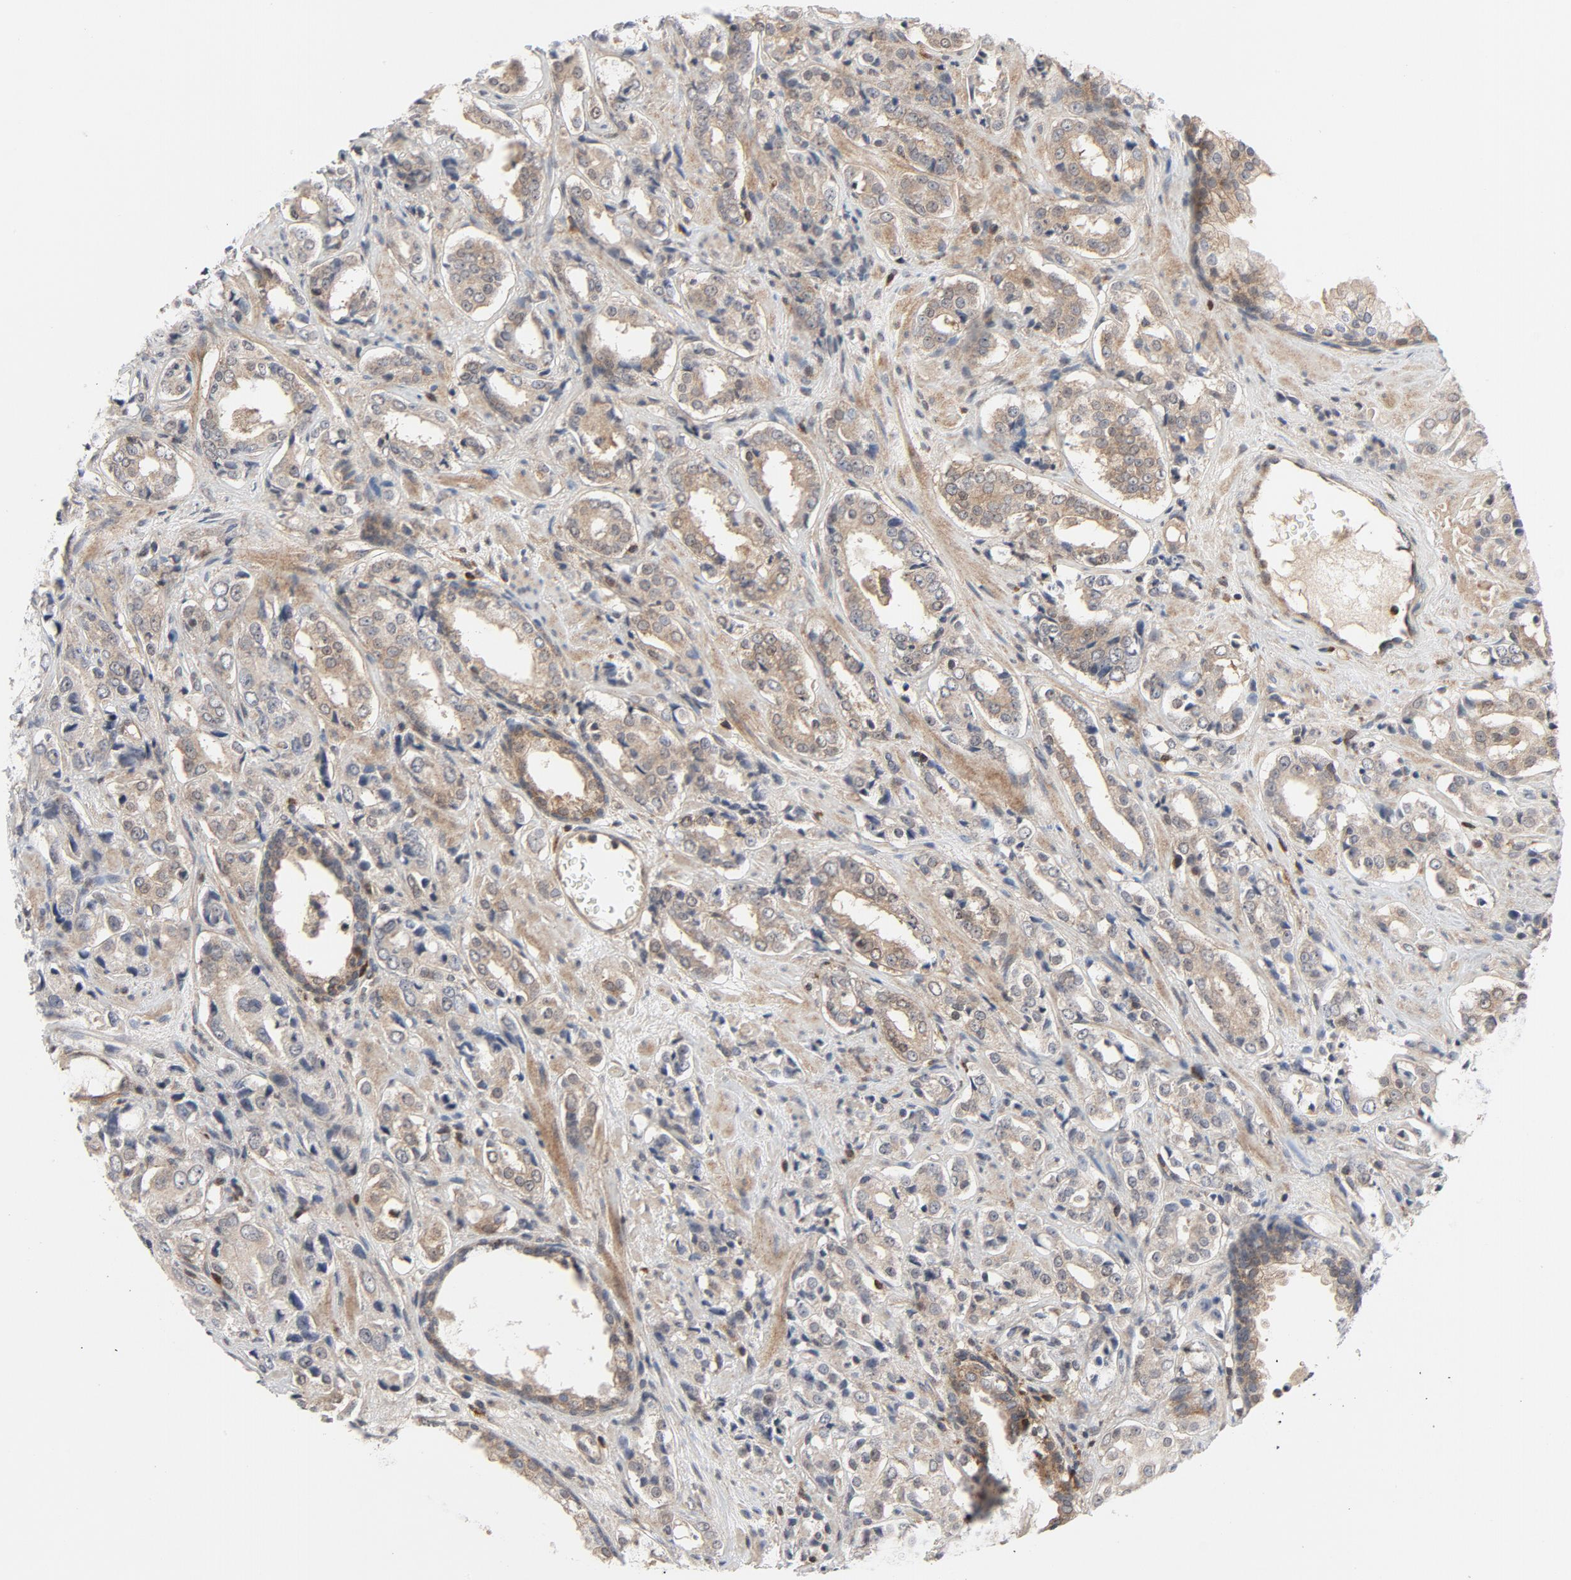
{"staining": {"intensity": "weak", "quantity": ">75%", "location": "cytoplasmic/membranous"}, "tissue": "prostate cancer", "cell_type": "Tumor cells", "image_type": "cancer", "snomed": [{"axis": "morphology", "description": "Adenocarcinoma, Medium grade"}, {"axis": "topography", "description": "Prostate"}], "caption": "This micrograph displays immunohistochemistry (IHC) staining of human prostate cancer, with low weak cytoplasmic/membranous expression in approximately >75% of tumor cells.", "gene": "TRADD", "patient": {"sex": "male", "age": 60}}